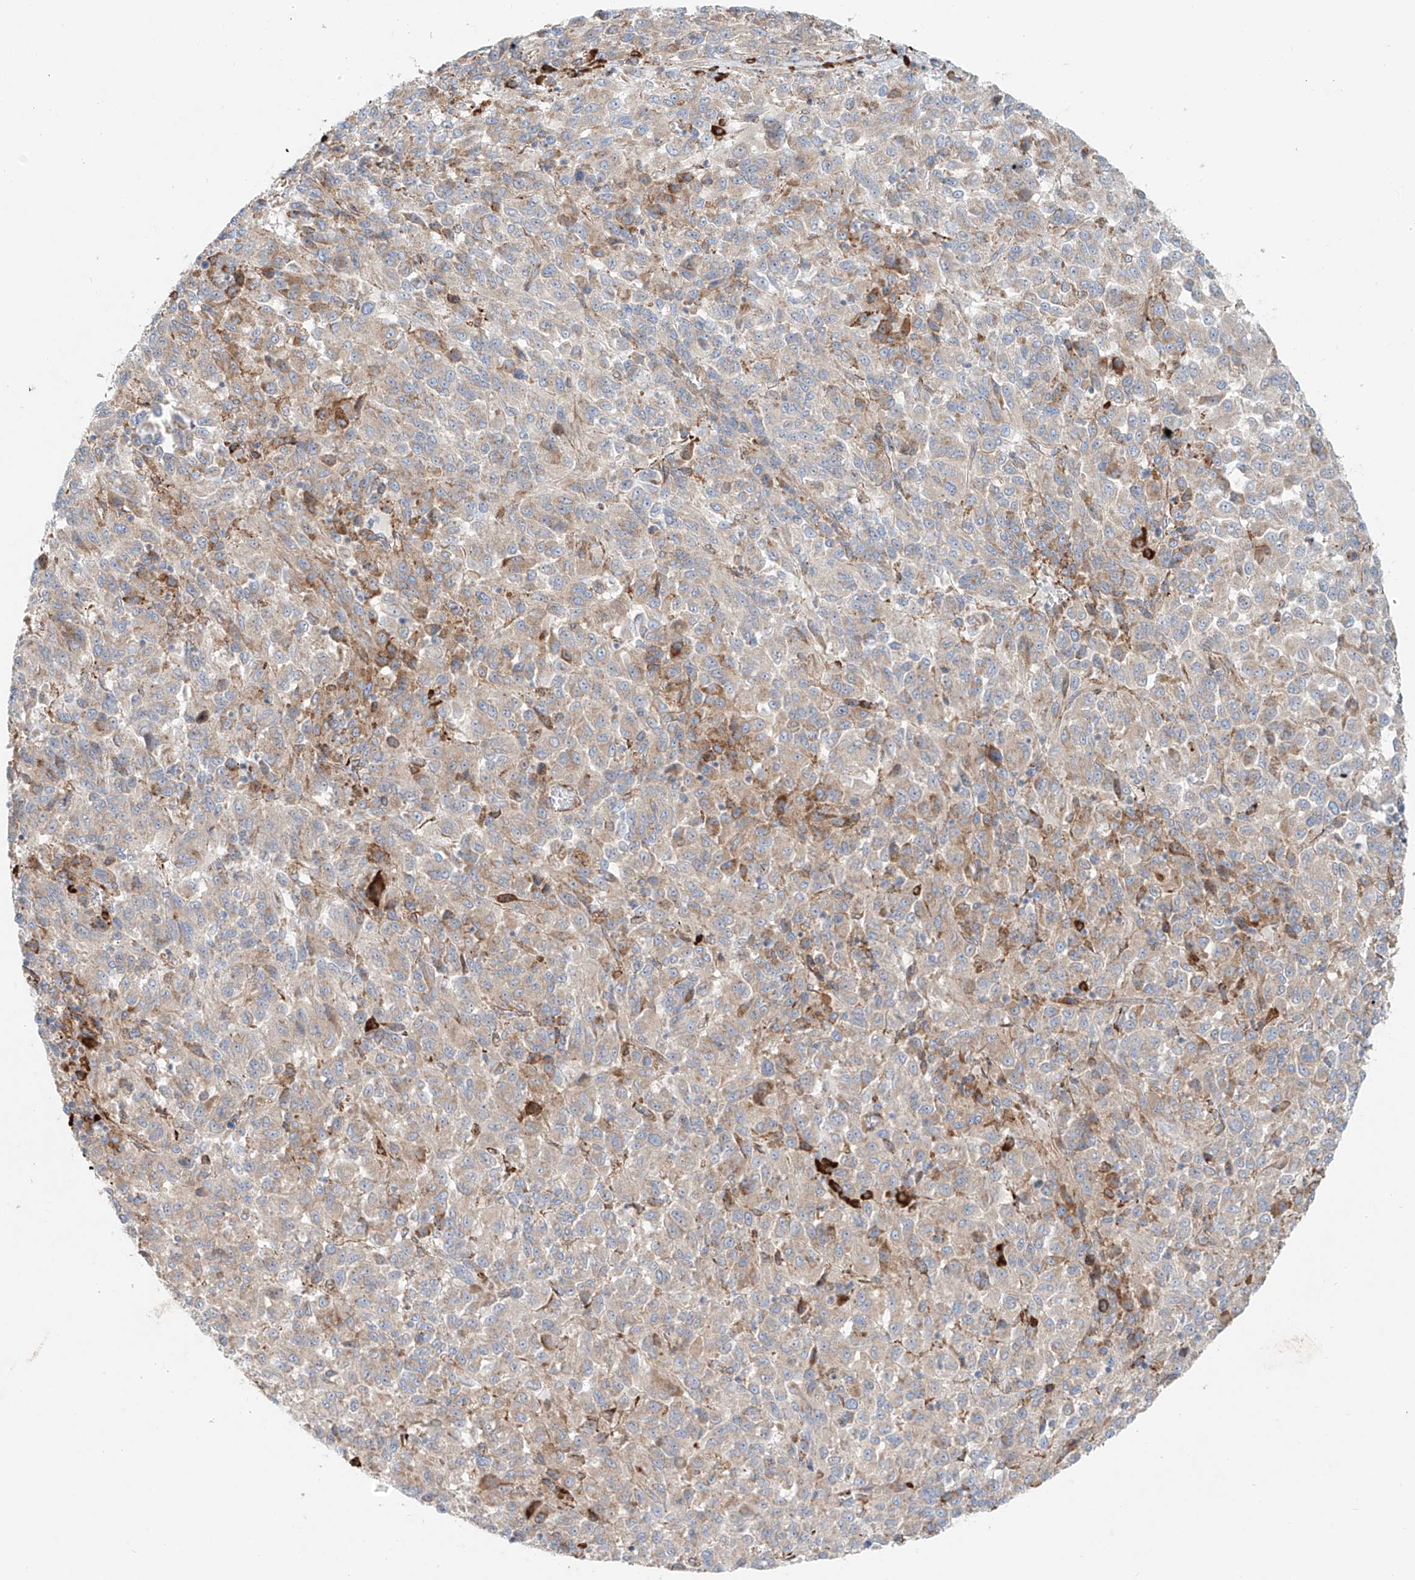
{"staining": {"intensity": "weak", "quantity": "25%-75%", "location": "cytoplasmic/membranous"}, "tissue": "melanoma", "cell_type": "Tumor cells", "image_type": "cancer", "snomed": [{"axis": "morphology", "description": "Malignant melanoma, Metastatic site"}, {"axis": "topography", "description": "Lung"}], "caption": "The histopathology image reveals immunohistochemical staining of malignant melanoma (metastatic site). There is weak cytoplasmic/membranous positivity is identified in about 25%-75% of tumor cells. (DAB (3,3'-diaminobenzidine) IHC, brown staining for protein, blue staining for nuclei).", "gene": "EIPR1", "patient": {"sex": "male", "age": 64}}